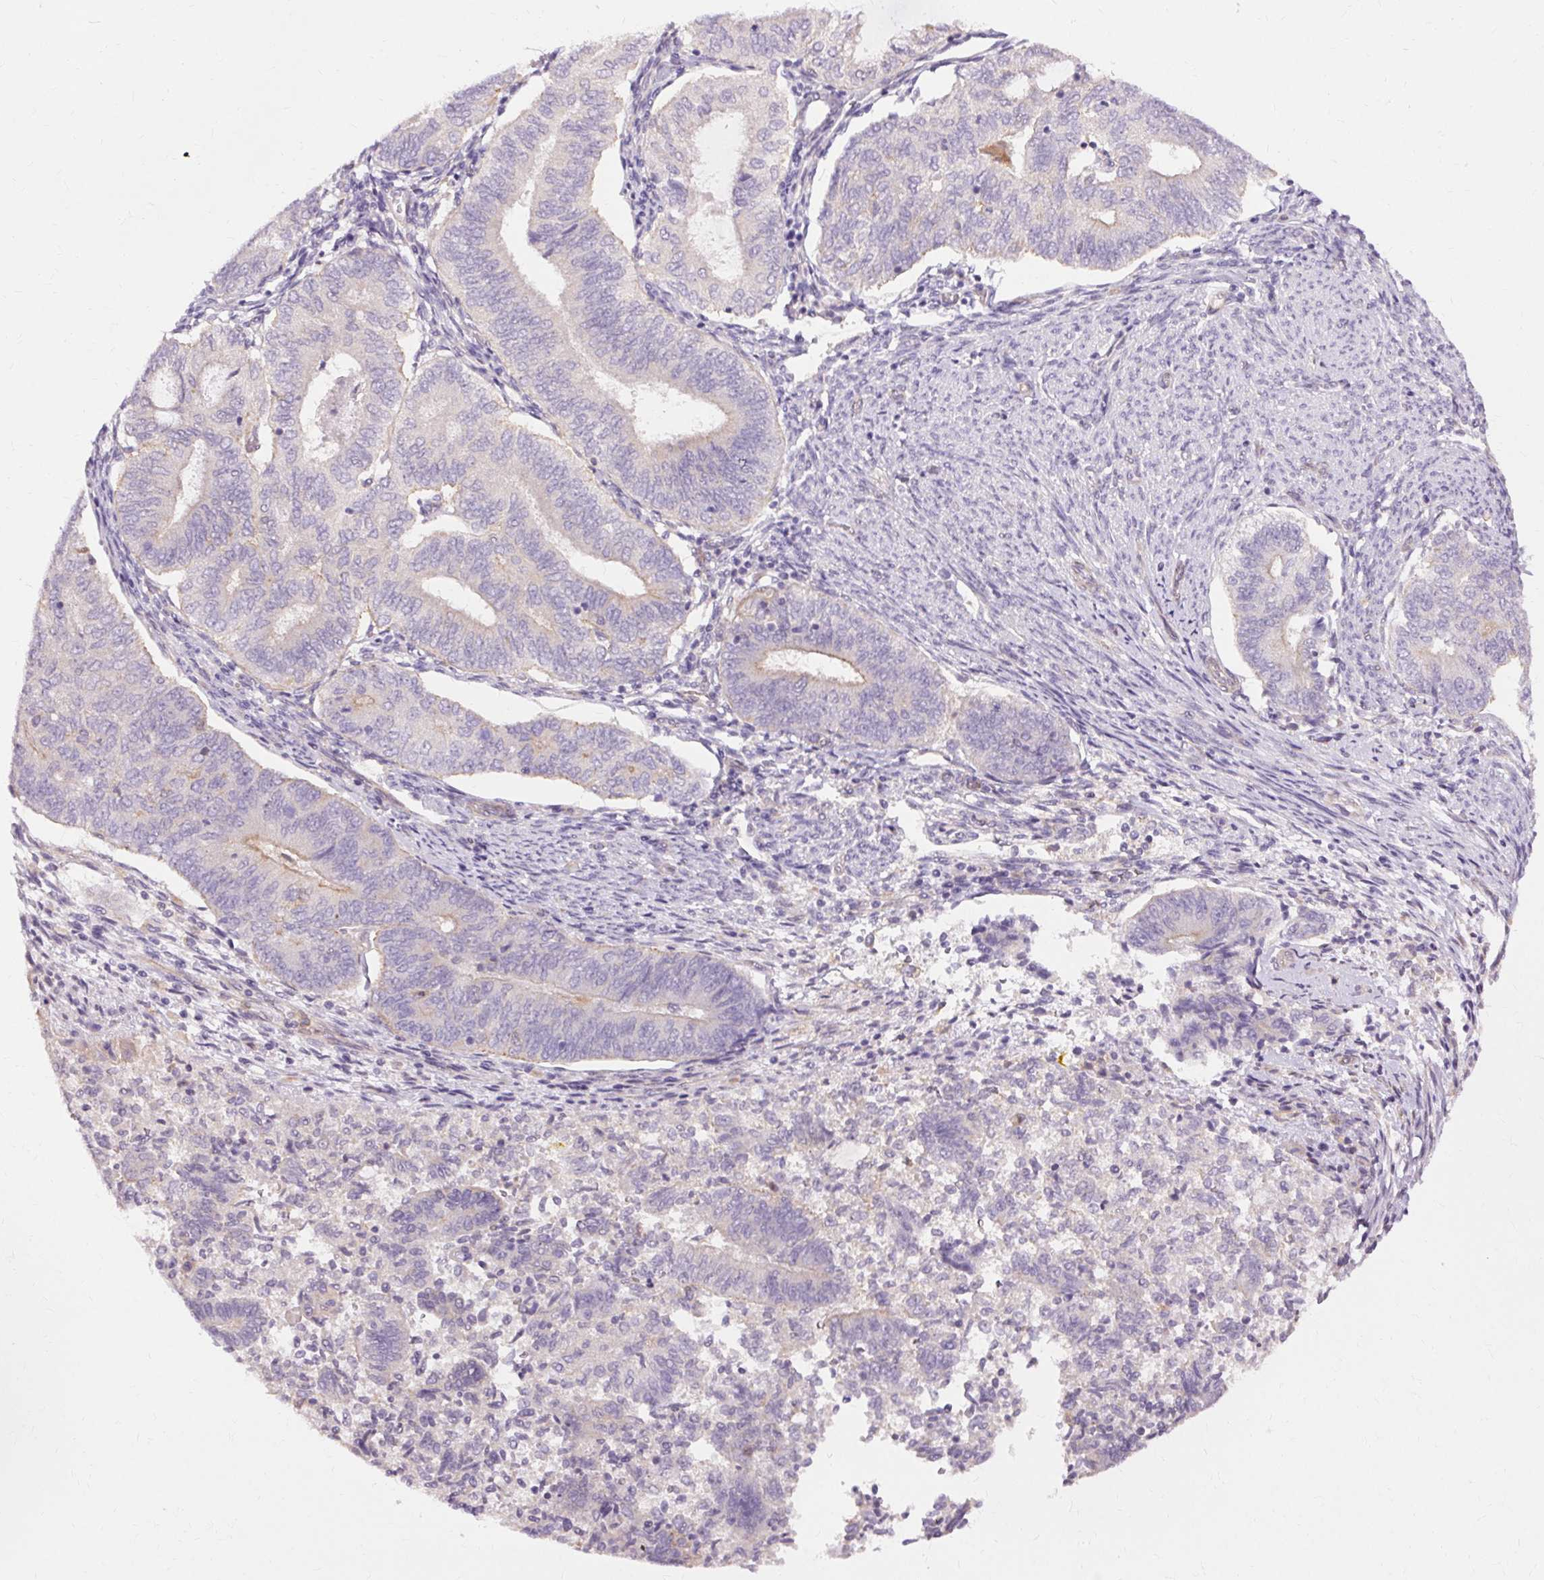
{"staining": {"intensity": "weak", "quantity": "<25%", "location": "cytoplasmic/membranous"}, "tissue": "endometrial cancer", "cell_type": "Tumor cells", "image_type": "cancer", "snomed": [{"axis": "morphology", "description": "Adenocarcinoma, NOS"}, {"axis": "topography", "description": "Endometrium"}], "caption": "Protein analysis of endometrial adenocarcinoma displays no significant positivity in tumor cells.", "gene": "TM6SF1", "patient": {"sex": "female", "age": 65}}